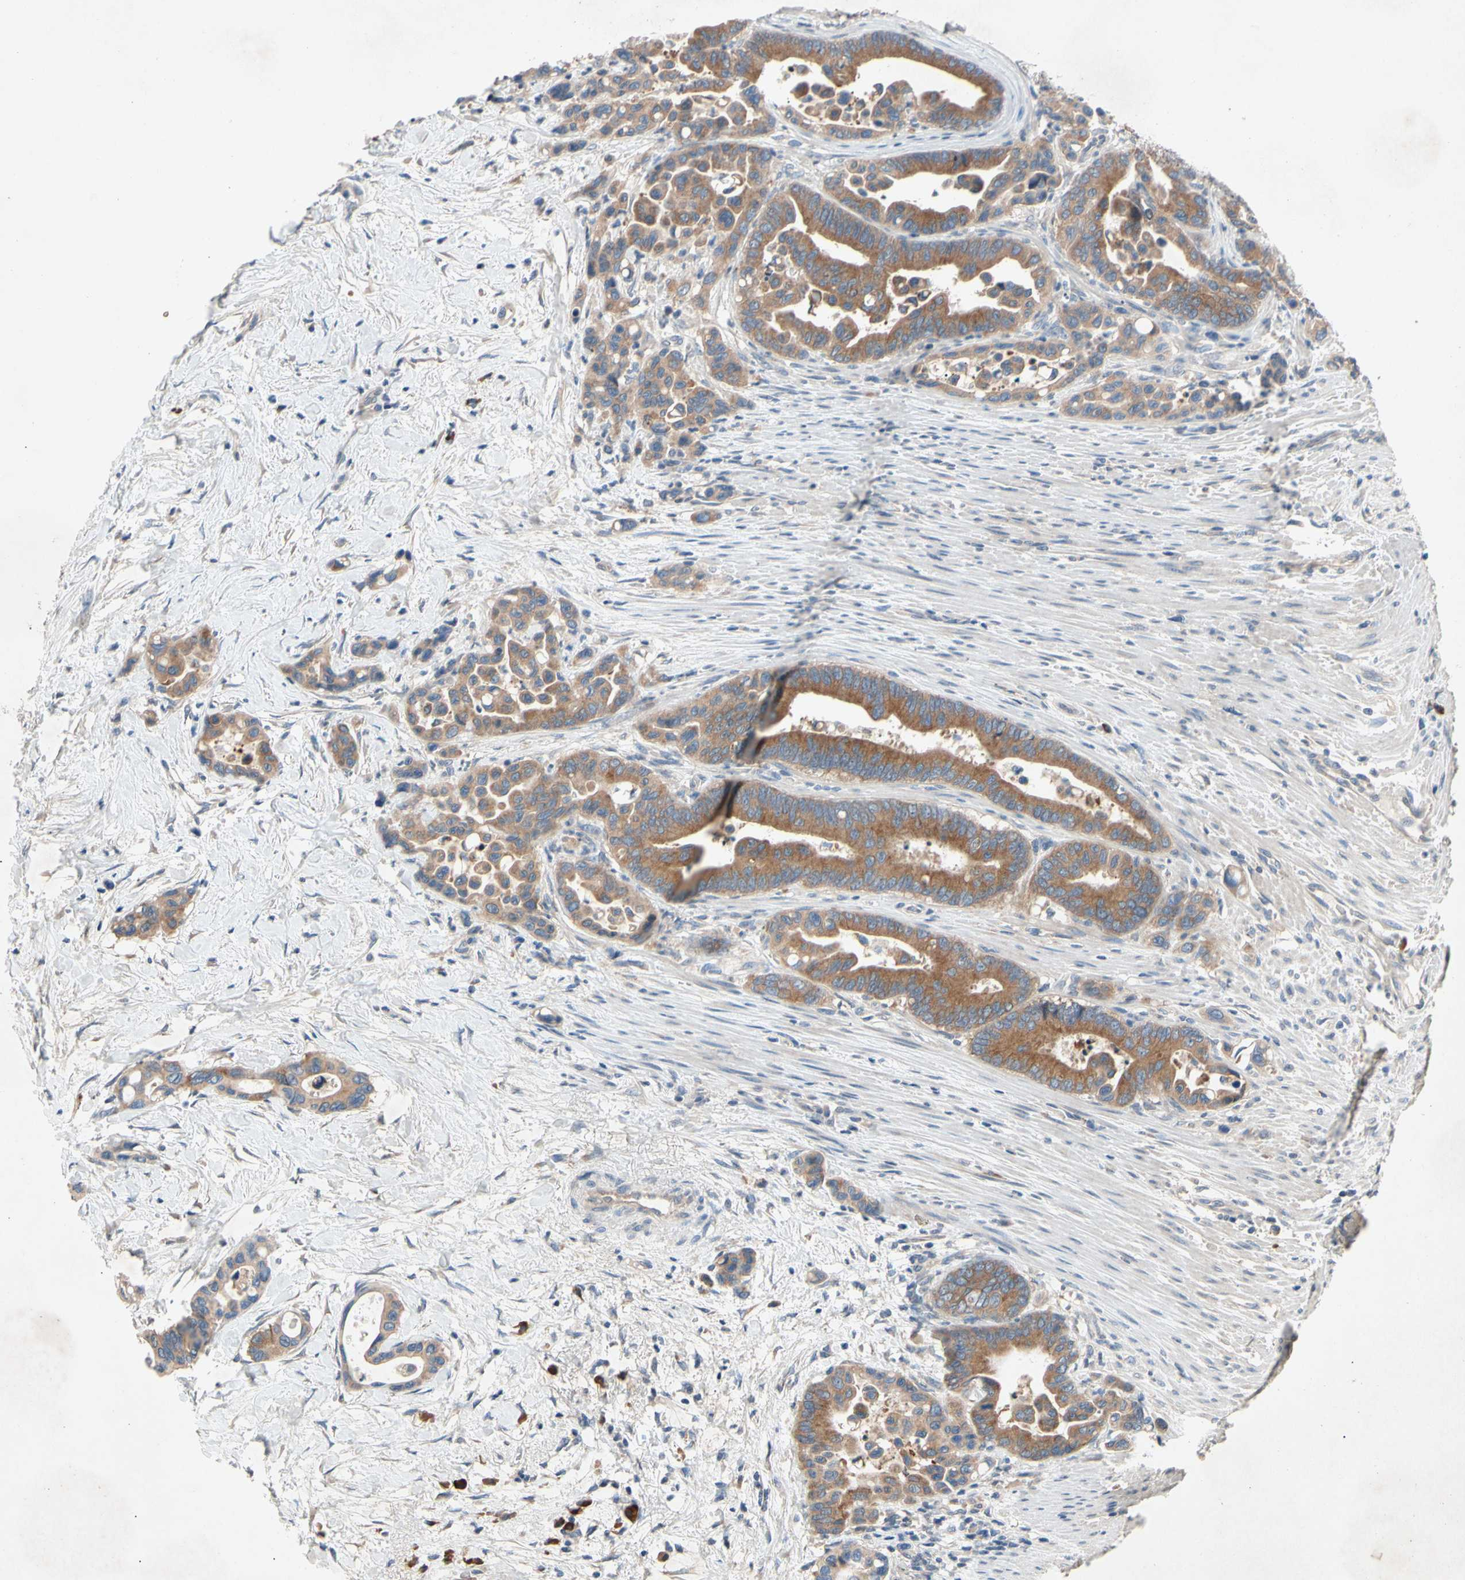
{"staining": {"intensity": "moderate", "quantity": ">75%", "location": "cytoplasmic/membranous"}, "tissue": "colorectal cancer", "cell_type": "Tumor cells", "image_type": "cancer", "snomed": [{"axis": "morphology", "description": "Normal tissue, NOS"}, {"axis": "morphology", "description": "Adenocarcinoma, NOS"}, {"axis": "topography", "description": "Colon"}], "caption": "Immunohistochemistry of colorectal cancer (adenocarcinoma) exhibits medium levels of moderate cytoplasmic/membranous staining in about >75% of tumor cells.", "gene": "PRDX4", "patient": {"sex": "male", "age": 82}}